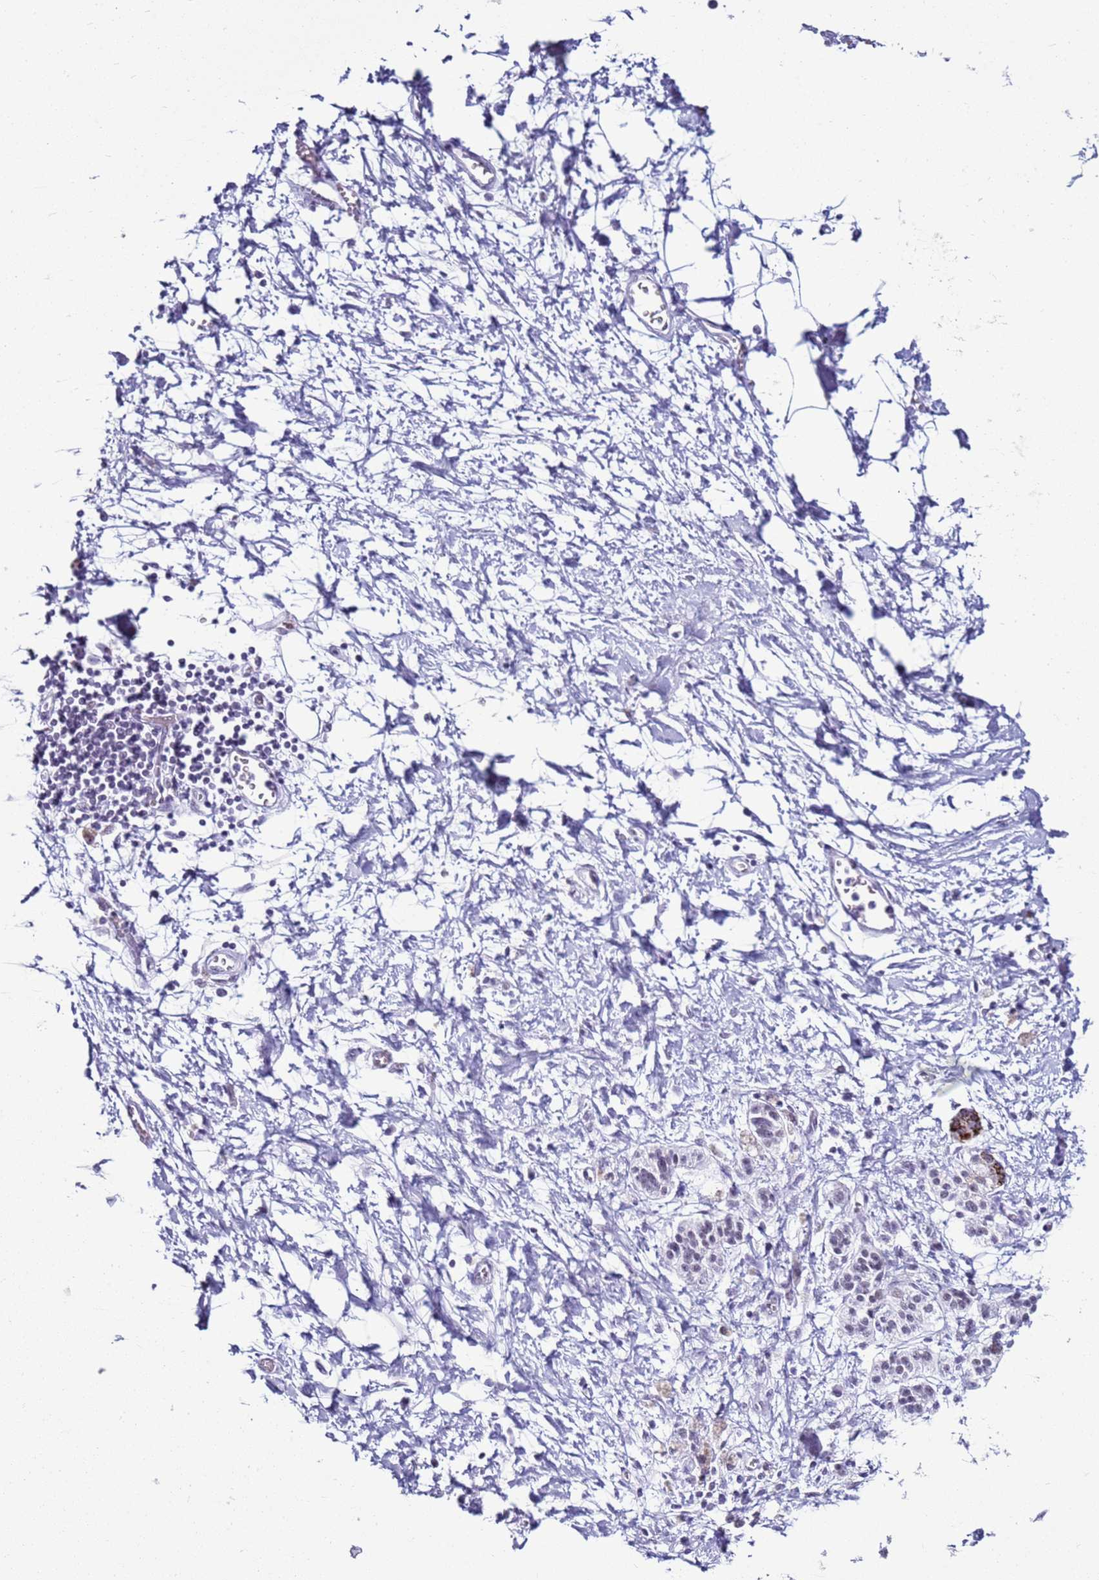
{"staining": {"intensity": "negative", "quantity": "none", "location": "none"}, "tissue": "adipose tissue", "cell_type": "Adipocytes", "image_type": "normal", "snomed": [{"axis": "morphology", "description": "Normal tissue, NOS"}, {"axis": "morphology", "description": "Adenocarcinoma, NOS"}, {"axis": "topography", "description": "Pancreas"}, {"axis": "topography", "description": "Peripheral nerve tissue"}], "caption": "Immunohistochemistry of benign human adipose tissue demonstrates no expression in adipocytes. (Stains: DAB (3,3'-diaminobenzidine) immunohistochemistry (IHC) with hematoxylin counter stain, Microscopy: brightfield microscopy at high magnification).", "gene": "DHX15", "patient": {"sex": "male", "age": 59}}